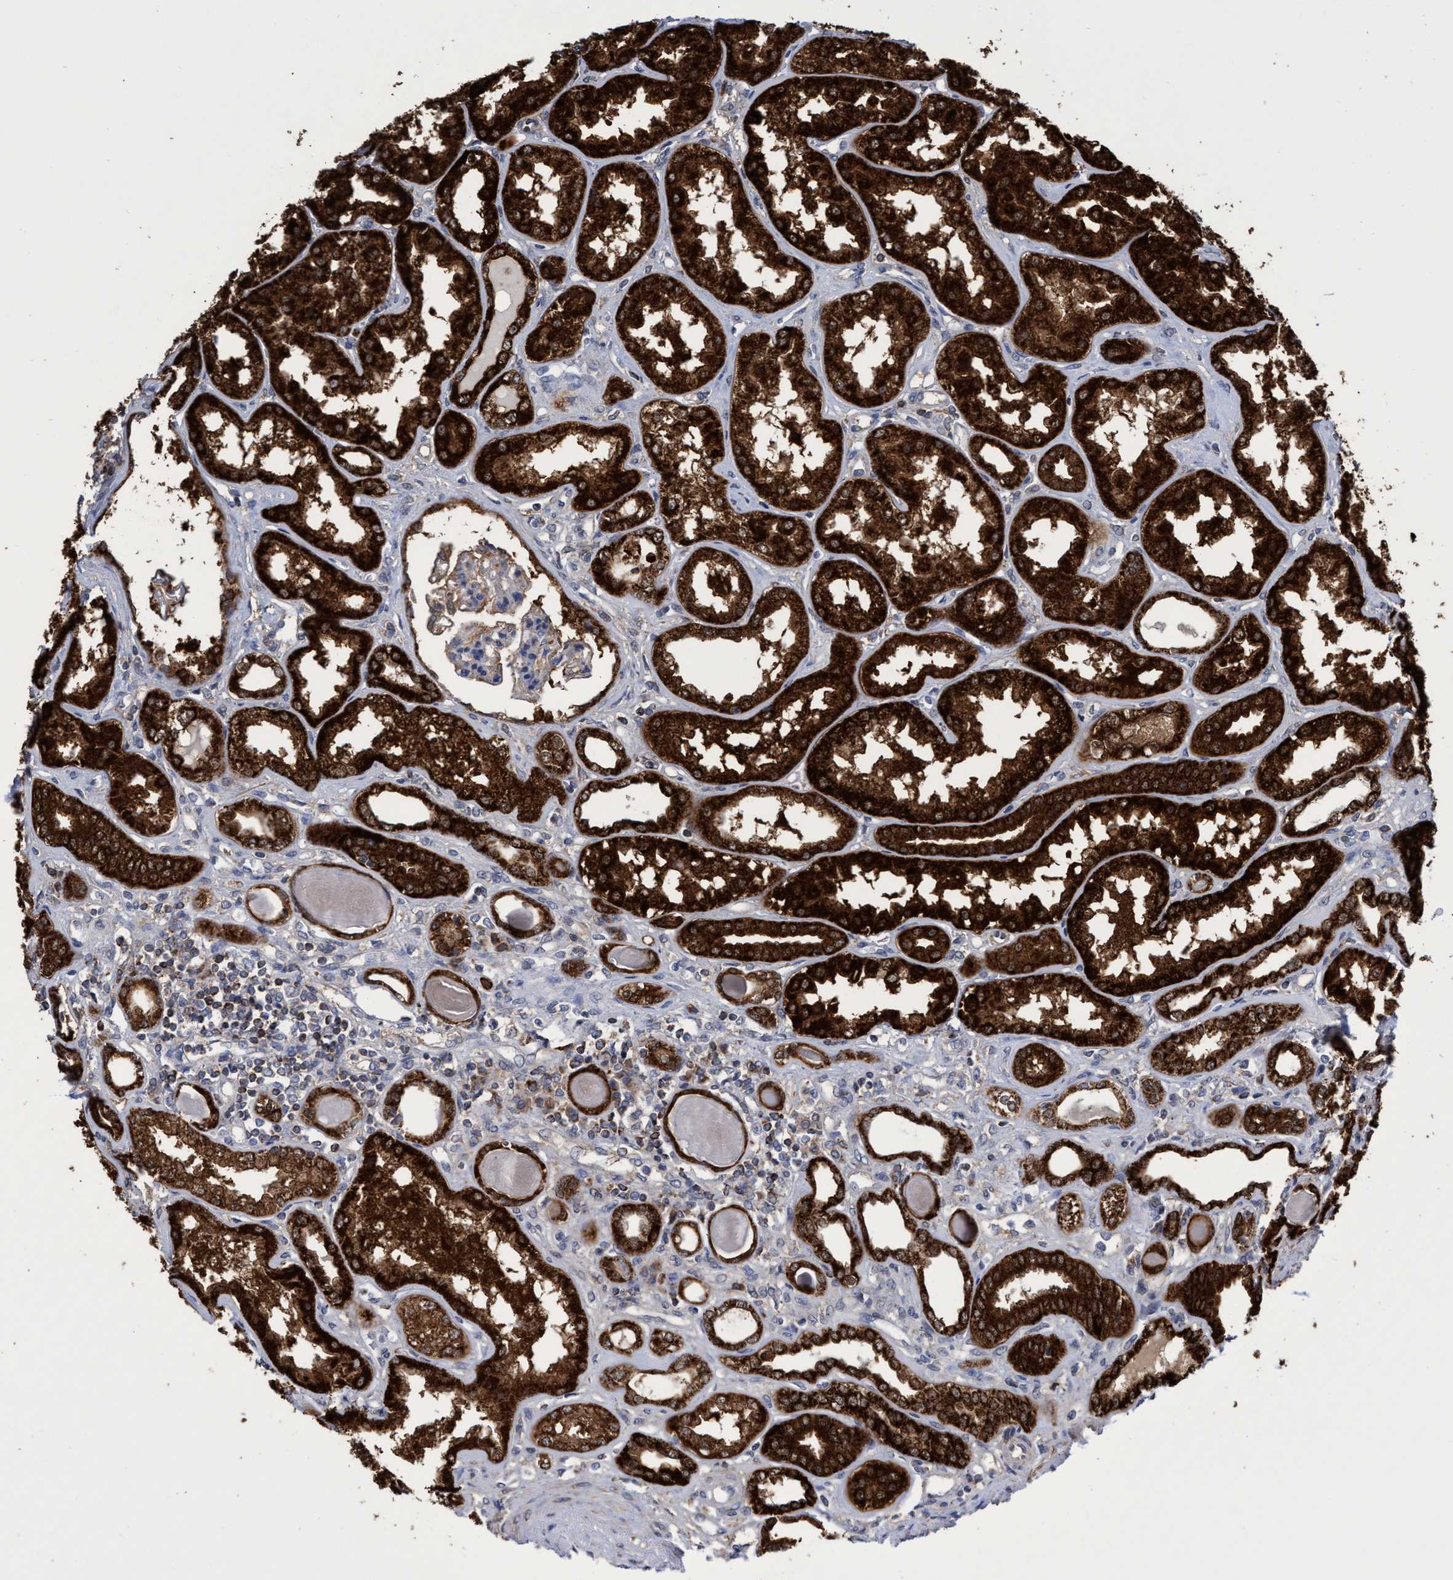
{"staining": {"intensity": "weak", "quantity": "<25%", "location": "cytoplasmic/membranous"}, "tissue": "kidney", "cell_type": "Cells in glomeruli", "image_type": "normal", "snomed": [{"axis": "morphology", "description": "Normal tissue, NOS"}, {"axis": "topography", "description": "Kidney"}], "caption": "High magnification brightfield microscopy of normal kidney stained with DAB (3,3'-diaminobenzidine) (brown) and counterstained with hematoxylin (blue): cells in glomeruli show no significant positivity.", "gene": "CRYZ", "patient": {"sex": "female", "age": 56}}